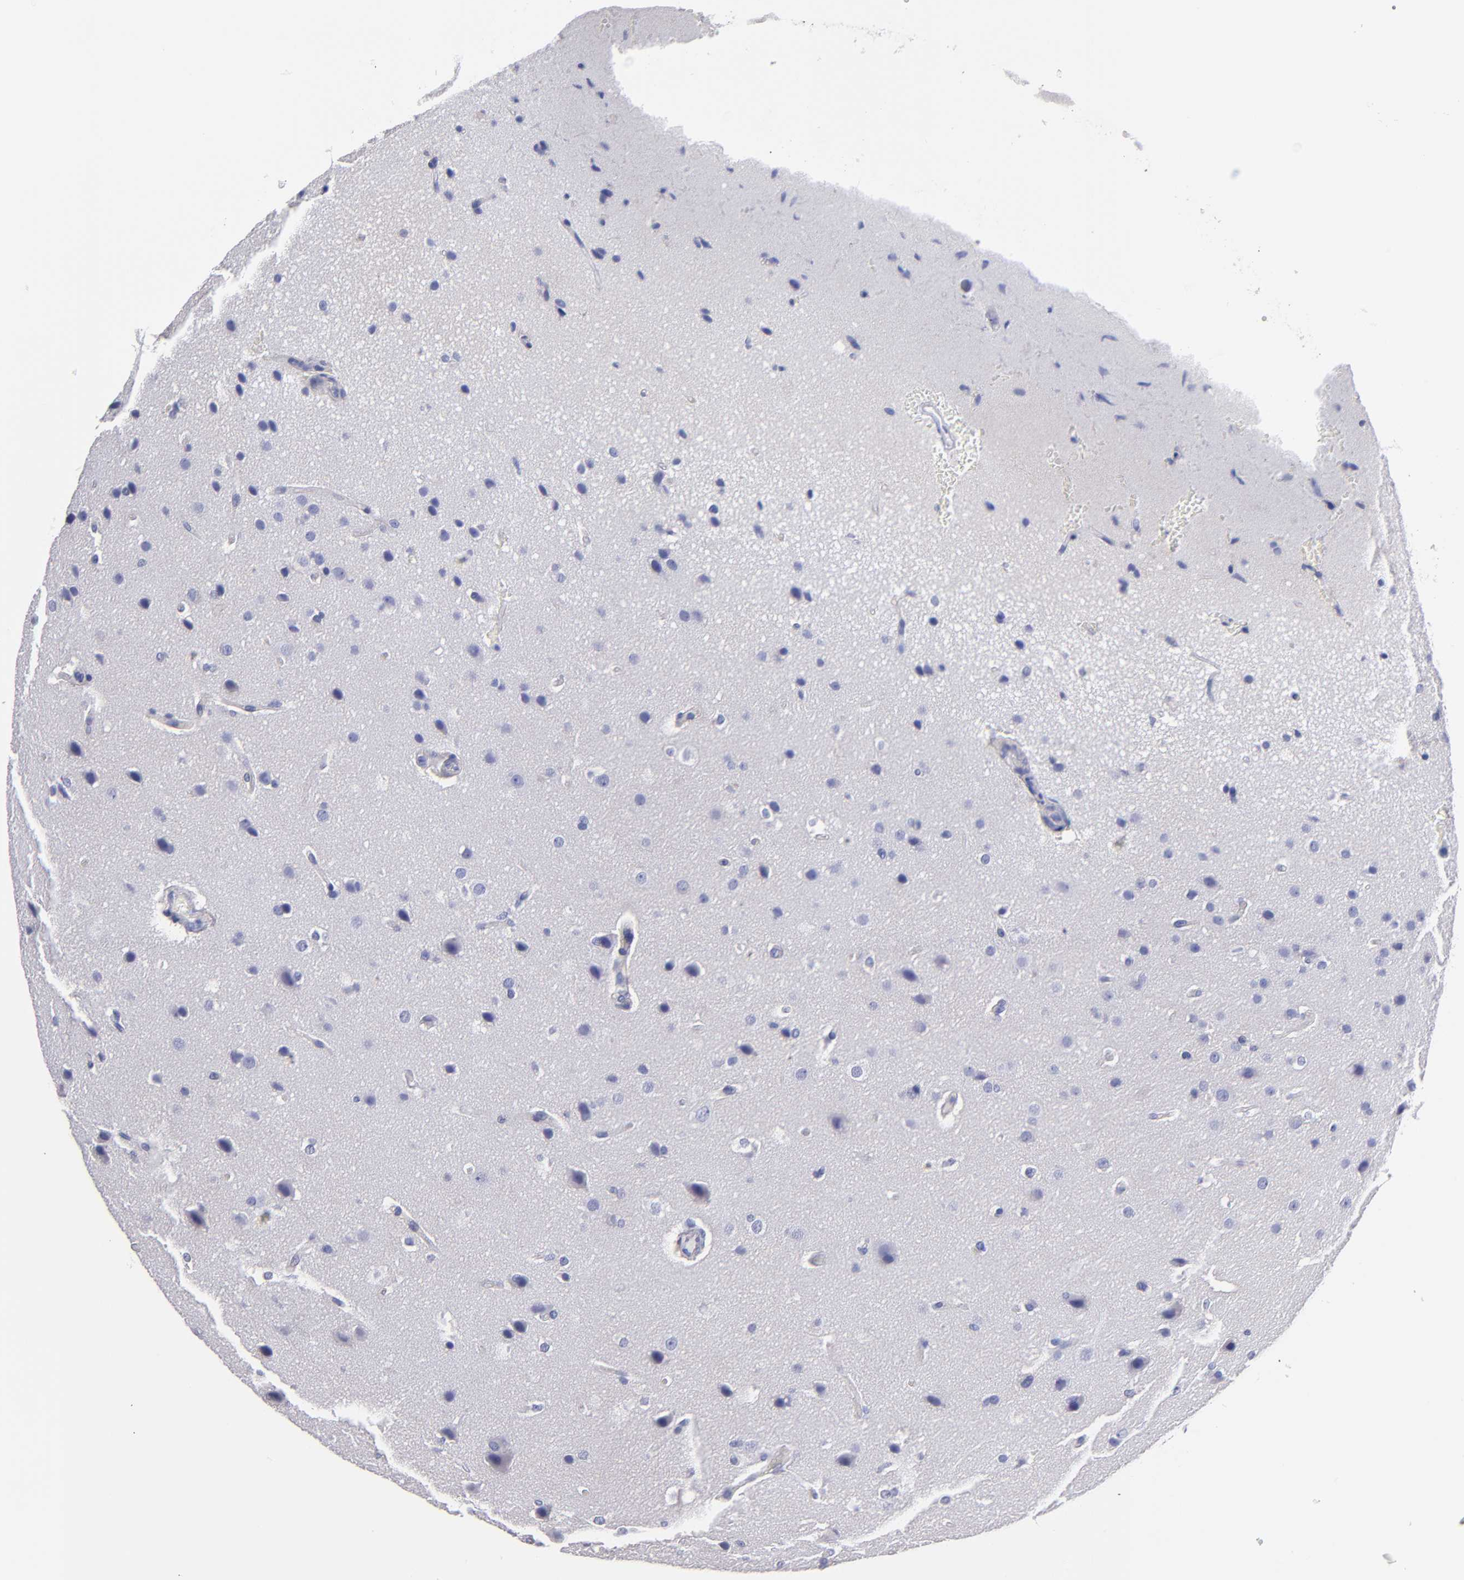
{"staining": {"intensity": "negative", "quantity": "none", "location": "none"}, "tissue": "glioma", "cell_type": "Tumor cells", "image_type": "cancer", "snomed": [{"axis": "morphology", "description": "Glioma, malignant, Low grade"}, {"axis": "topography", "description": "Cerebral cortex"}], "caption": "The IHC photomicrograph has no significant positivity in tumor cells of glioma tissue.", "gene": "MB", "patient": {"sex": "female", "age": 47}}